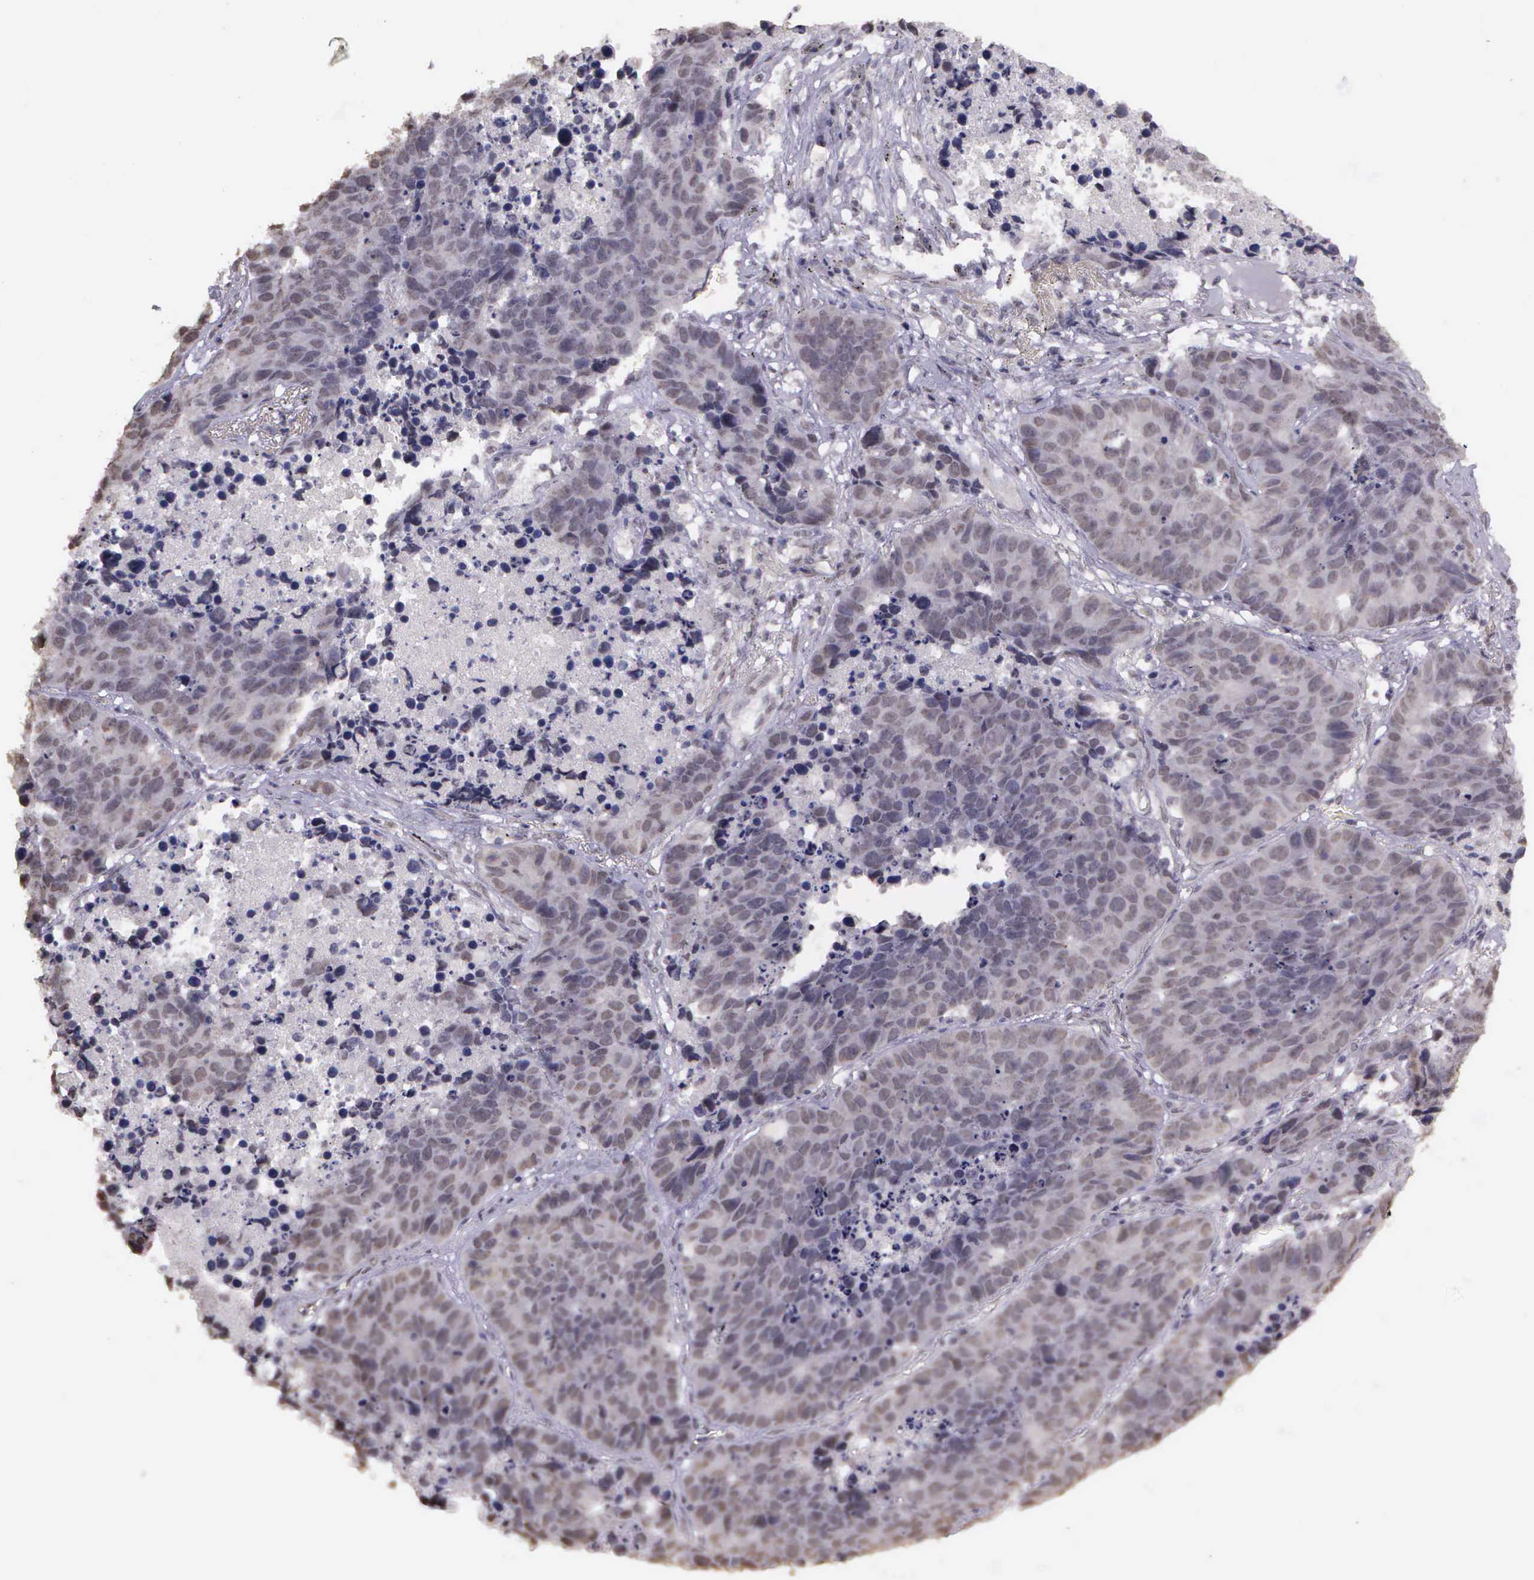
{"staining": {"intensity": "negative", "quantity": "none", "location": "none"}, "tissue": "lung cancer", "cell_type": "Tumor cells", "image_type": "cancer", "snomed": [{"axis": "morphology", "description": "Carcinoid, malignant, NOS"}, {"axis": "topography", "description": "Lung"}], "caption": "An image of human lung malignant carcinoid is negative for staining in tumor cells. (DAB immunohistochemistry (IHC) with hematoxylin counter stain).", "gene": "ARMCX5", "patient": {"sex": "male", "age": 60}}